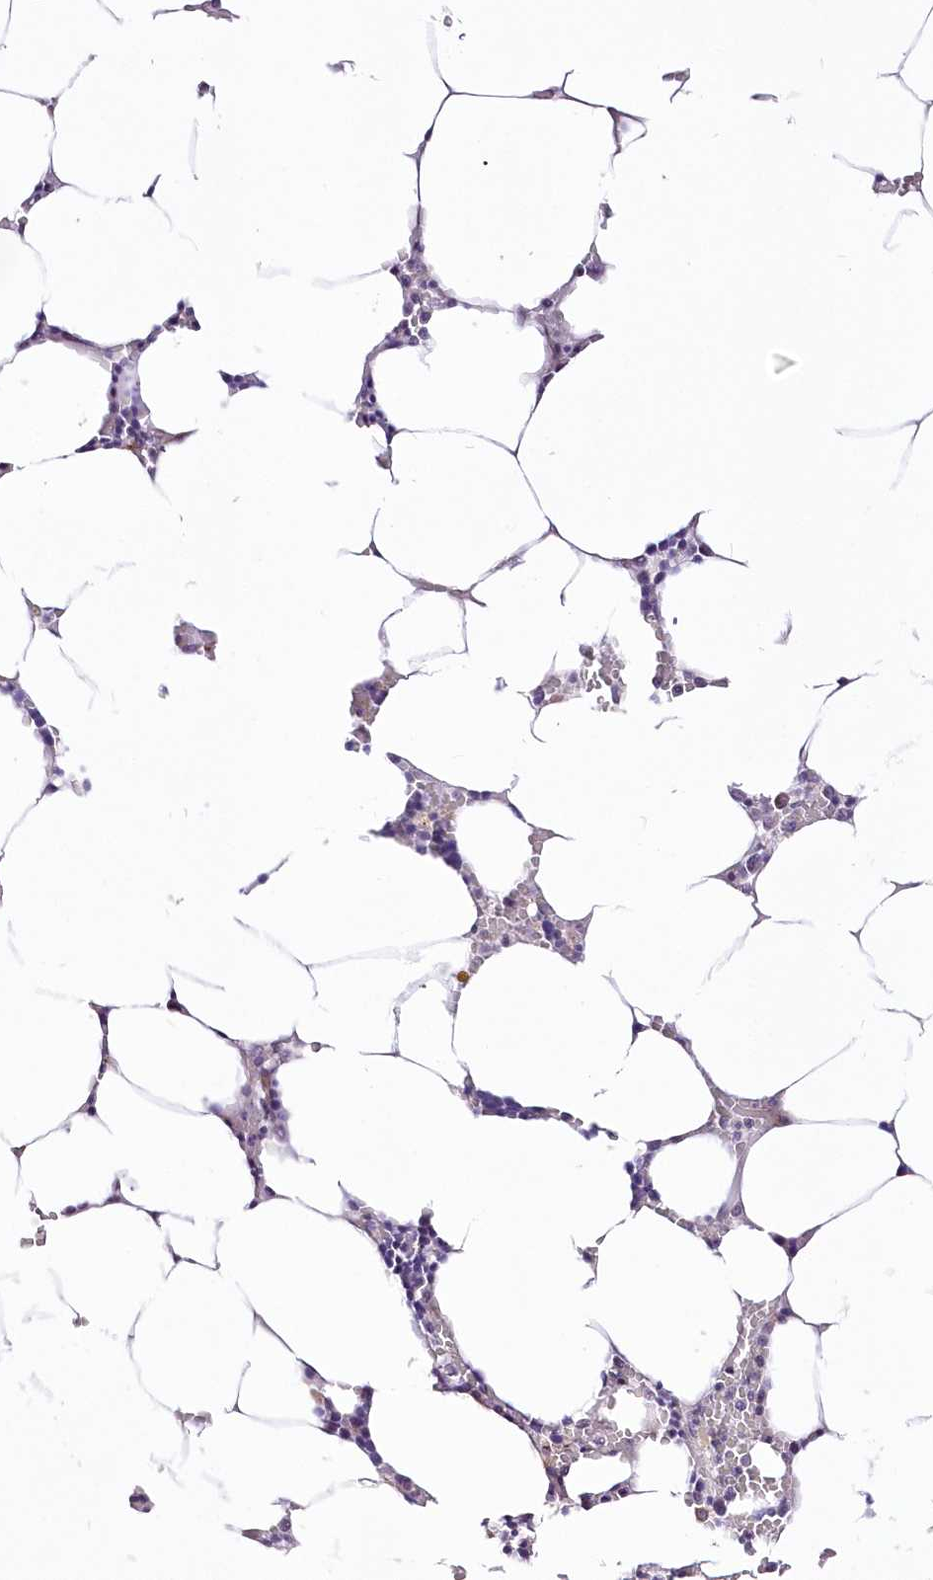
{"staining": {"intensity": "weak", "quantity": "<25%", "location": "nuclear"}, "tissue": "bone marrow", "cell_type": "Hematopoietic cells", "image_type": "normal", "snomed": [{"axis": "morphology", "description": "Normal tissue, NOS"}, {"axis": "topography", "description": "Bone marrow"}], "caption": "A high-resolution histopathology image shows IHC staining of unremarkable bone marrow, which displays no significant staining in hematopoietic cells. (DAB immunohistochemistry (IHC), high magnification).", "gene": "FAM241B", "patient": {"sex": "male", "age": 70}}